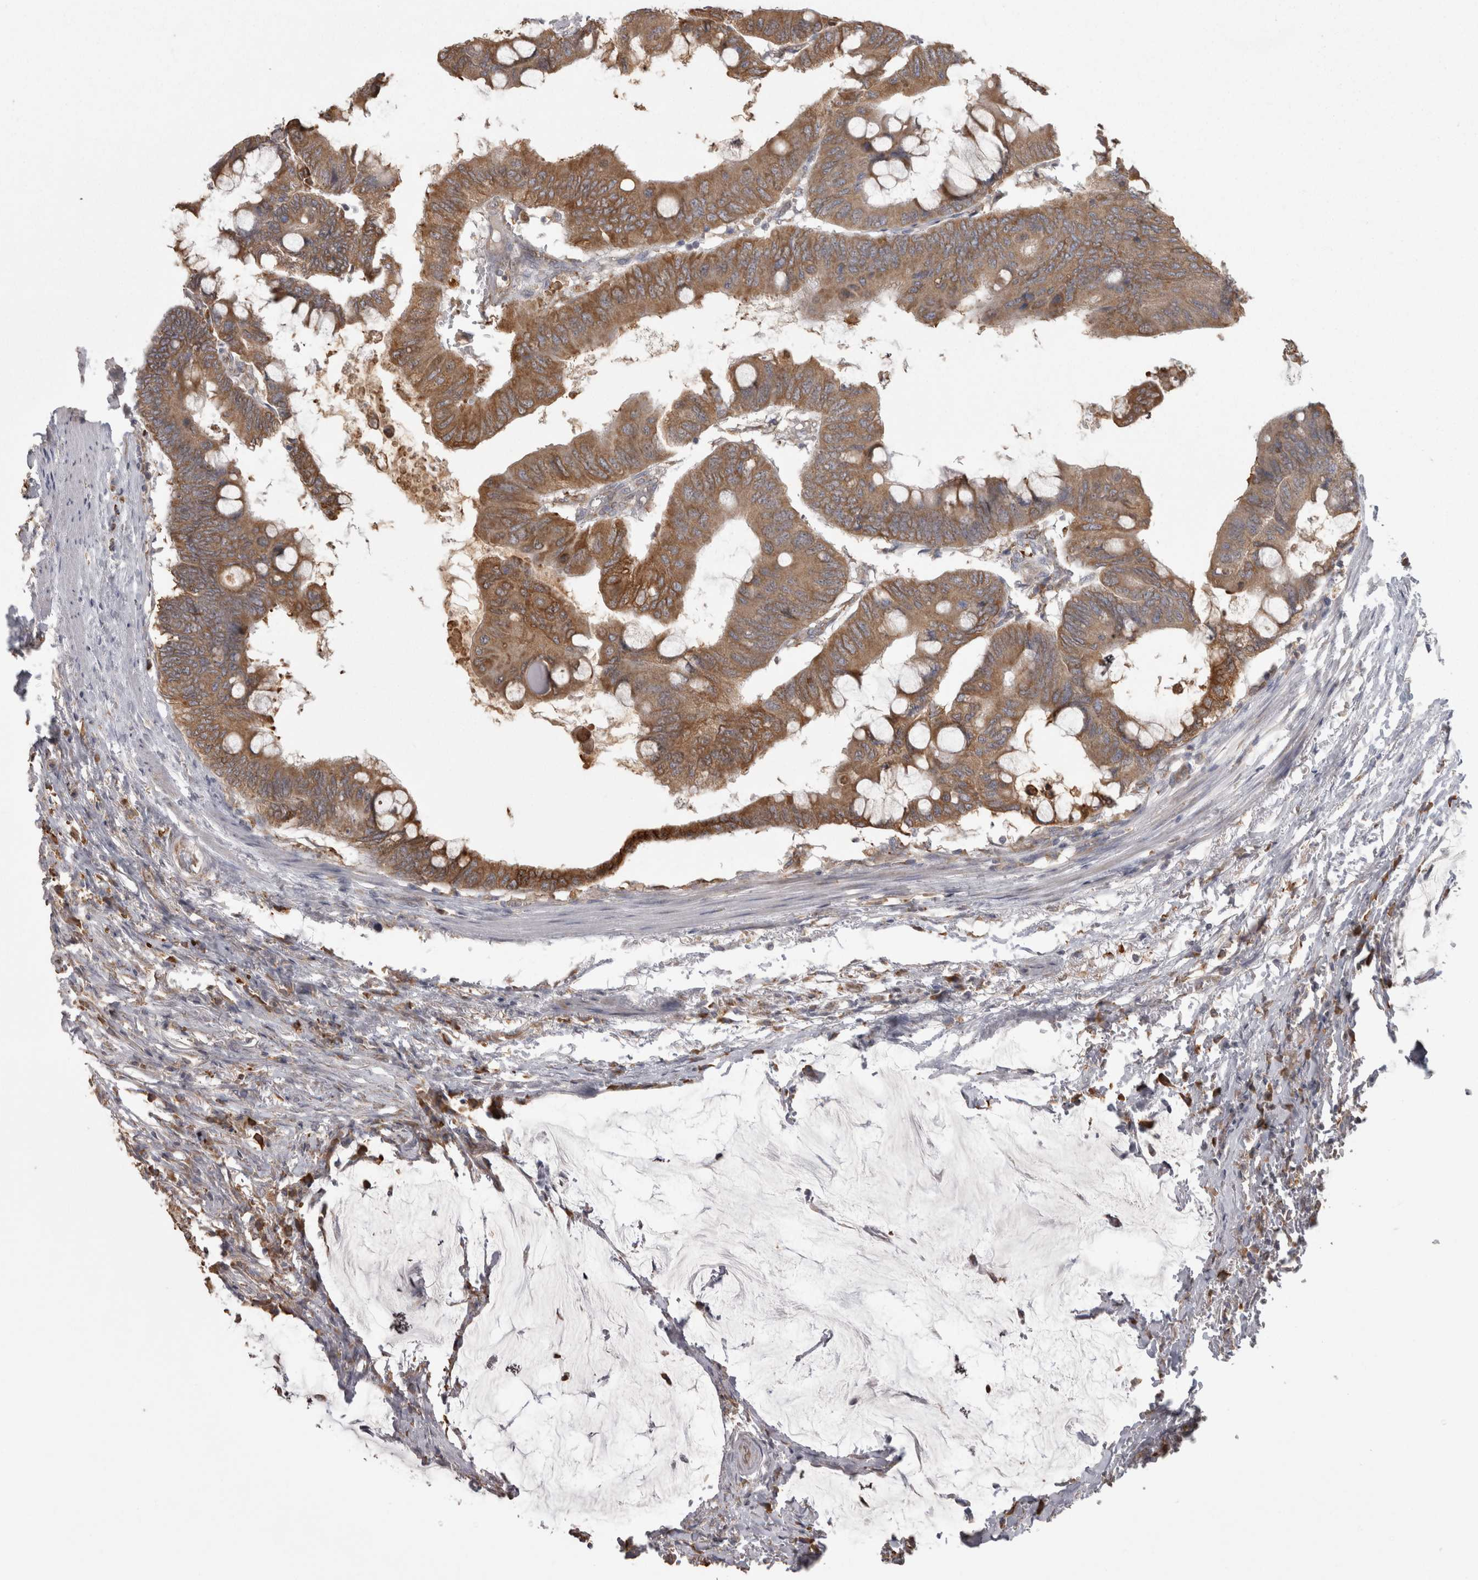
{"staining": {"intensity": "moderate", "quantity": ">75%", "location": "cytoplasmic/membranous"}, "tissue": "colorectal cancer", "cell_type": "Tumor cells", "image_type": "cancer", "snomed": [{"axis": "morphology", "description": "Normal tissue, NOS"}, {"axis": "morphology", "description": "Adenocarcinoma, NOS"}, {"axis": "topography", "description": "Rectum"}, {"axis": "topography", "description": "Peripheral nerve tissue"}], "caption": "The immunohistochemical stain labels moderate cytoplasmic/membranous staining in tumor cells of colorectal adenocarcinoma tissue.", "gene": "PON2", "patient": {"sex": "male", "age": 92}}